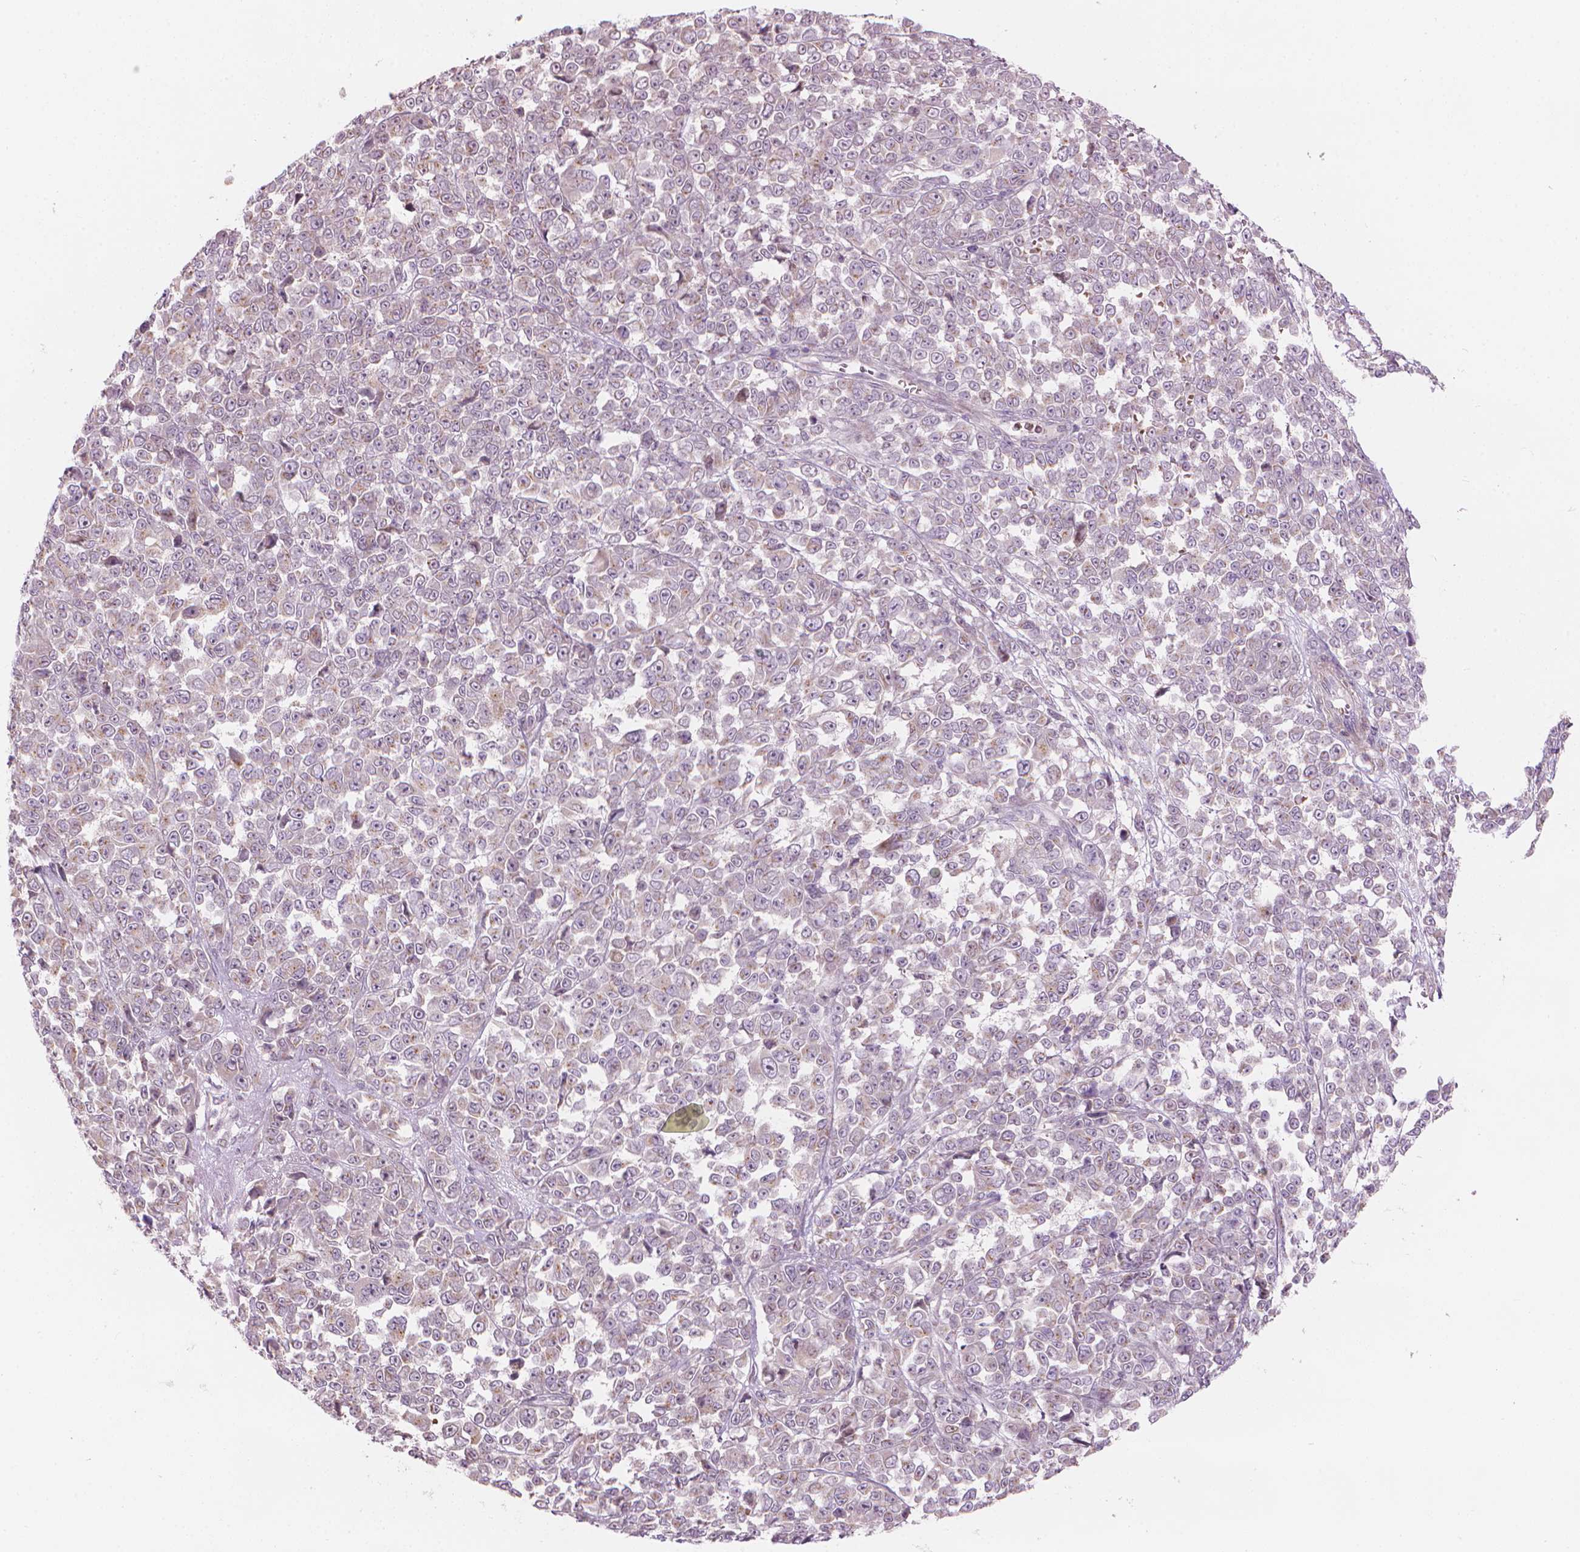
{"staining": {"intensity": "weak", "quantity": "<25%", "location": "nuclear"}, "tissue": "melanoma", "cell_type": "Tumor cells", "image_type": "cancer", "snomed": [{"axis": "morphology", "description": "Malignant melanoma, NOS"}, {"axis": "topography", "description": "Skin"}], "caption": "DAB immunohistochemical staining of human melanoma demonstrates no significant positivity in tumor cells.", "gene": "IFFO1", "patient": {"sex": "female", "age": 95}}